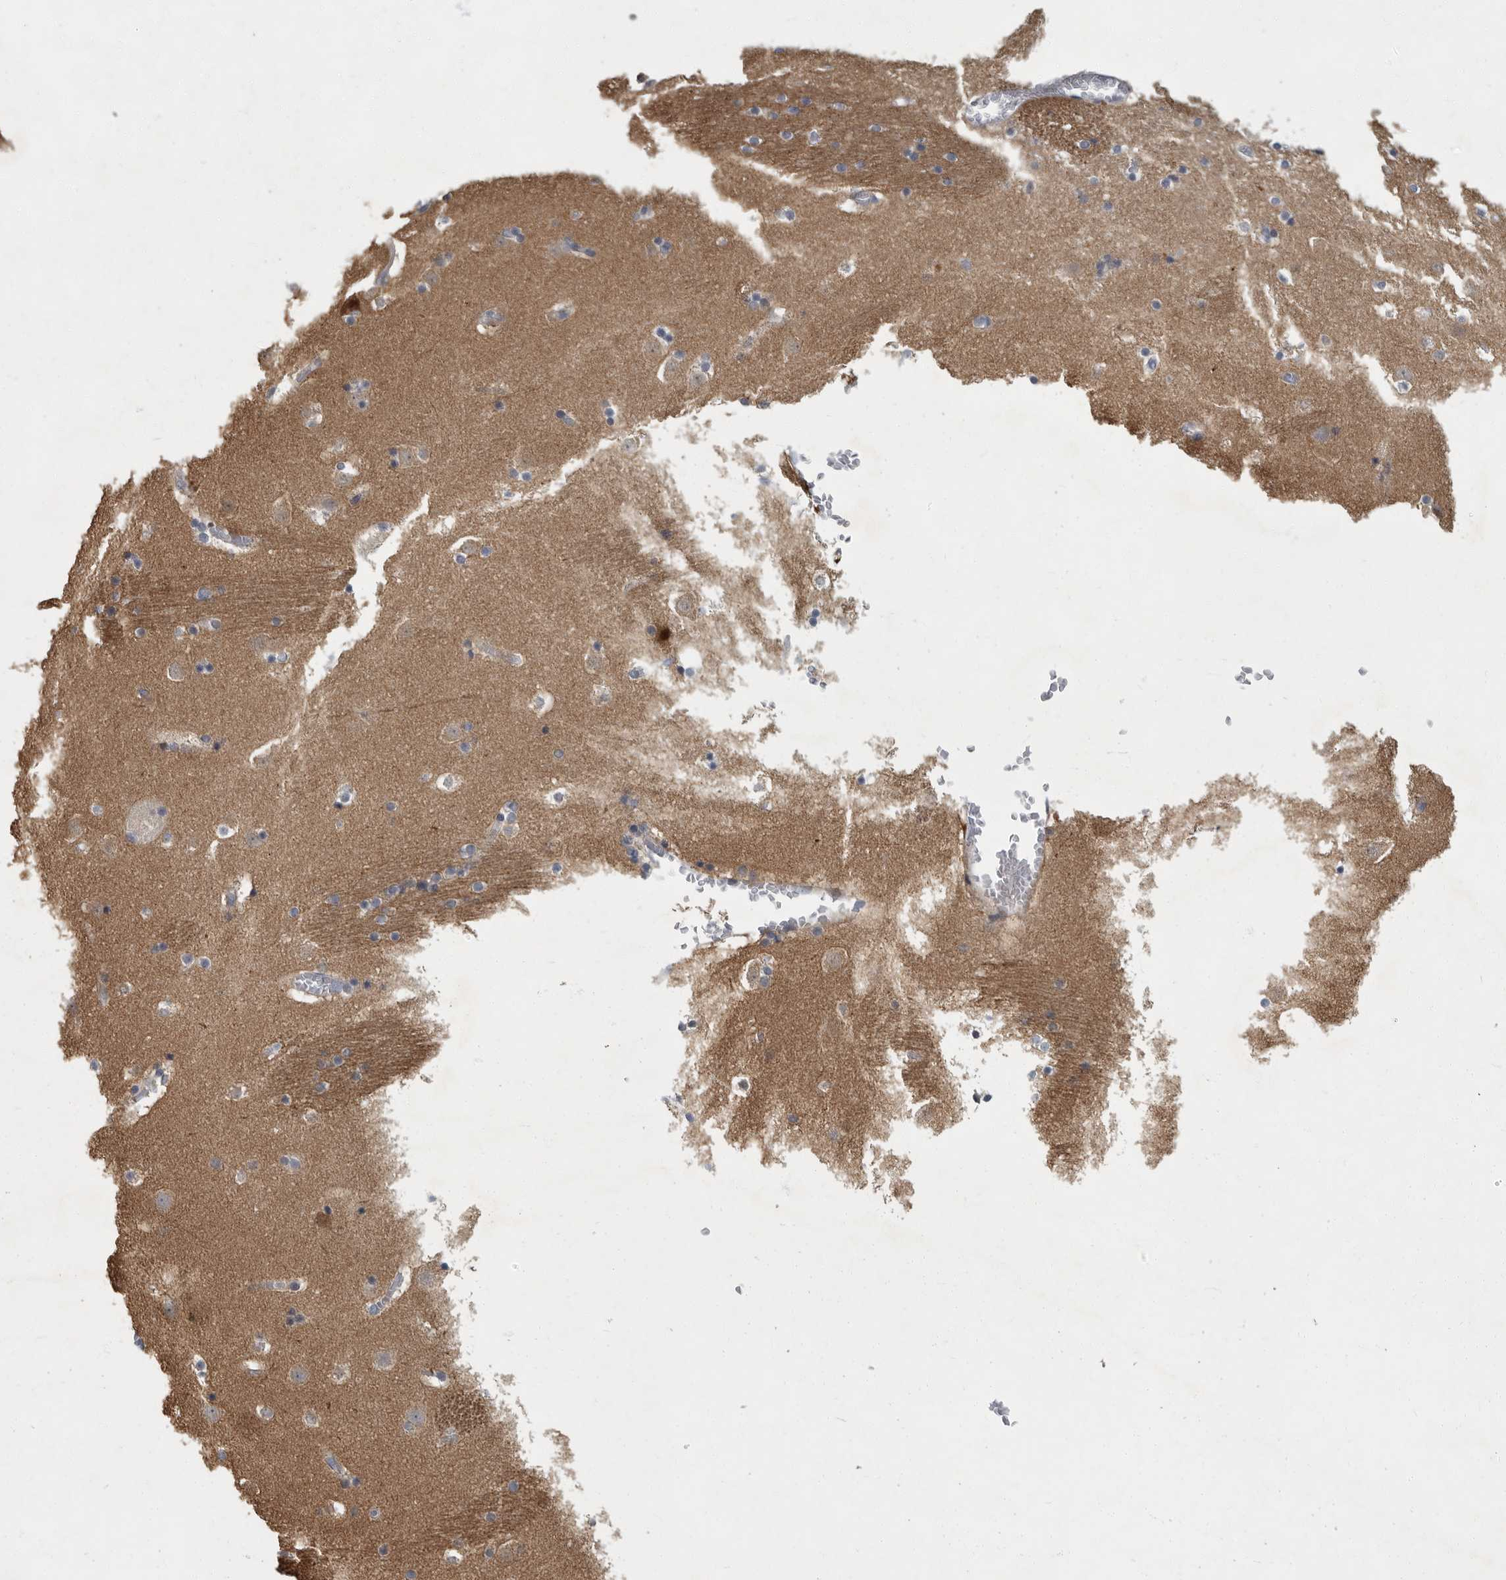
{"staining": {"intensity": "negative", "quantity": "none", "location": "none"}, "tissue": "caudate", "cell_type": "Glial cells", "image_type": "normal", "snomed": [{"axis": "morphology", "description": "Normal tissue, NOS"}, {"axis": "topography", "description": "Lateral ventricle wall"}], "caption": "Protein analysis of benign caudate reveals no significant positivity in glial cells. Brightfield microscopy of immunohistochemistry (IHC) stained with DAB (brown) and hematoxylin (blue), captured at high magnification.", "gene": "PDE7A", "patient": {"sex": "male", "age": 45}}